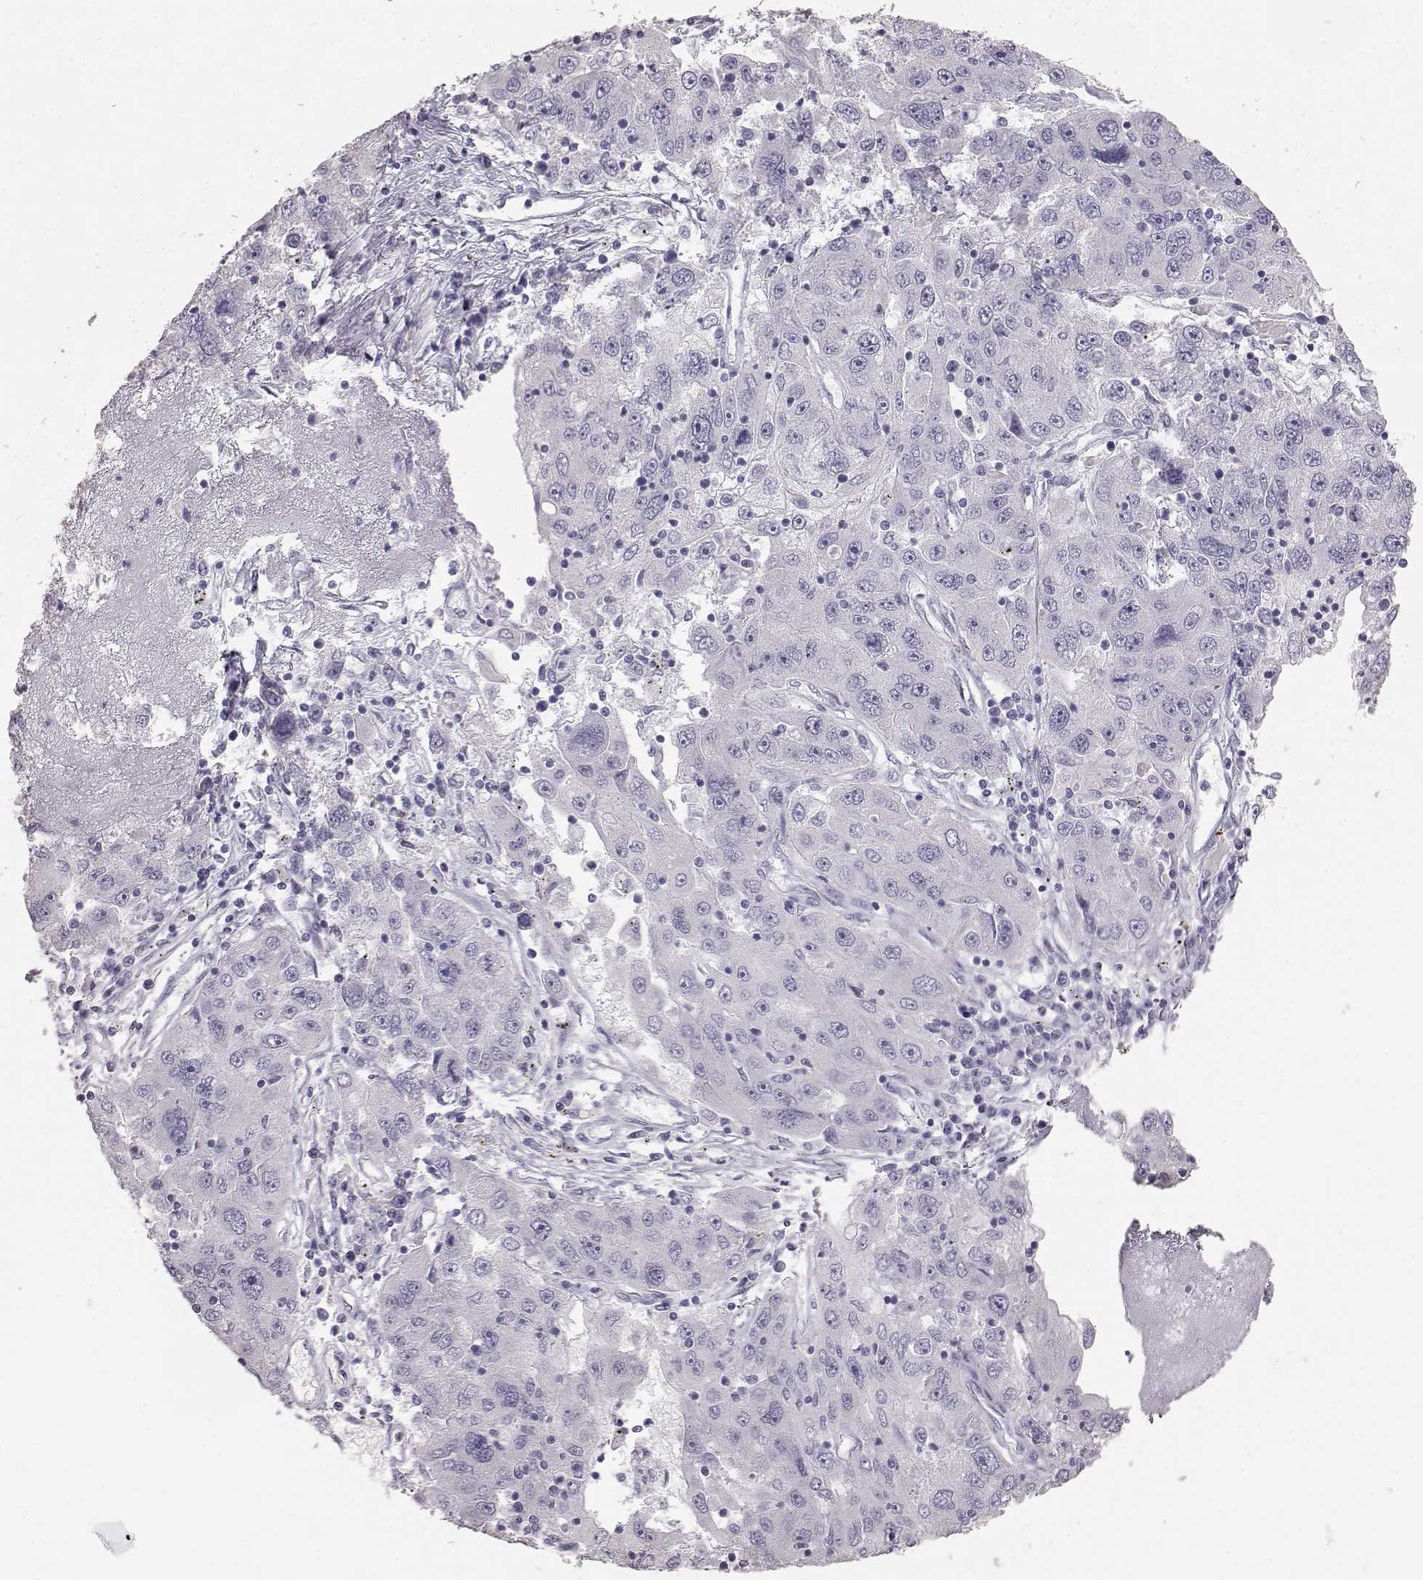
{"staining": {"intensity": "negative", "quantity": "none", "location": "none"}, "tissue": "stomach cancer", "cell_type": "Tumor cells", "image_type": "cancer", "snomed": [{"axis": "morphology", "description": "Adenocarcinoma, NOS"}, {"axis": "topography", "description": "Stomach"}], "caption": "Stomach adenocarcinoma stained for a protein using immunohistochemistry displays no positivity tumor cells.", "gene": "KRT33A", "patient": {"sex": "male", "age": 56}}